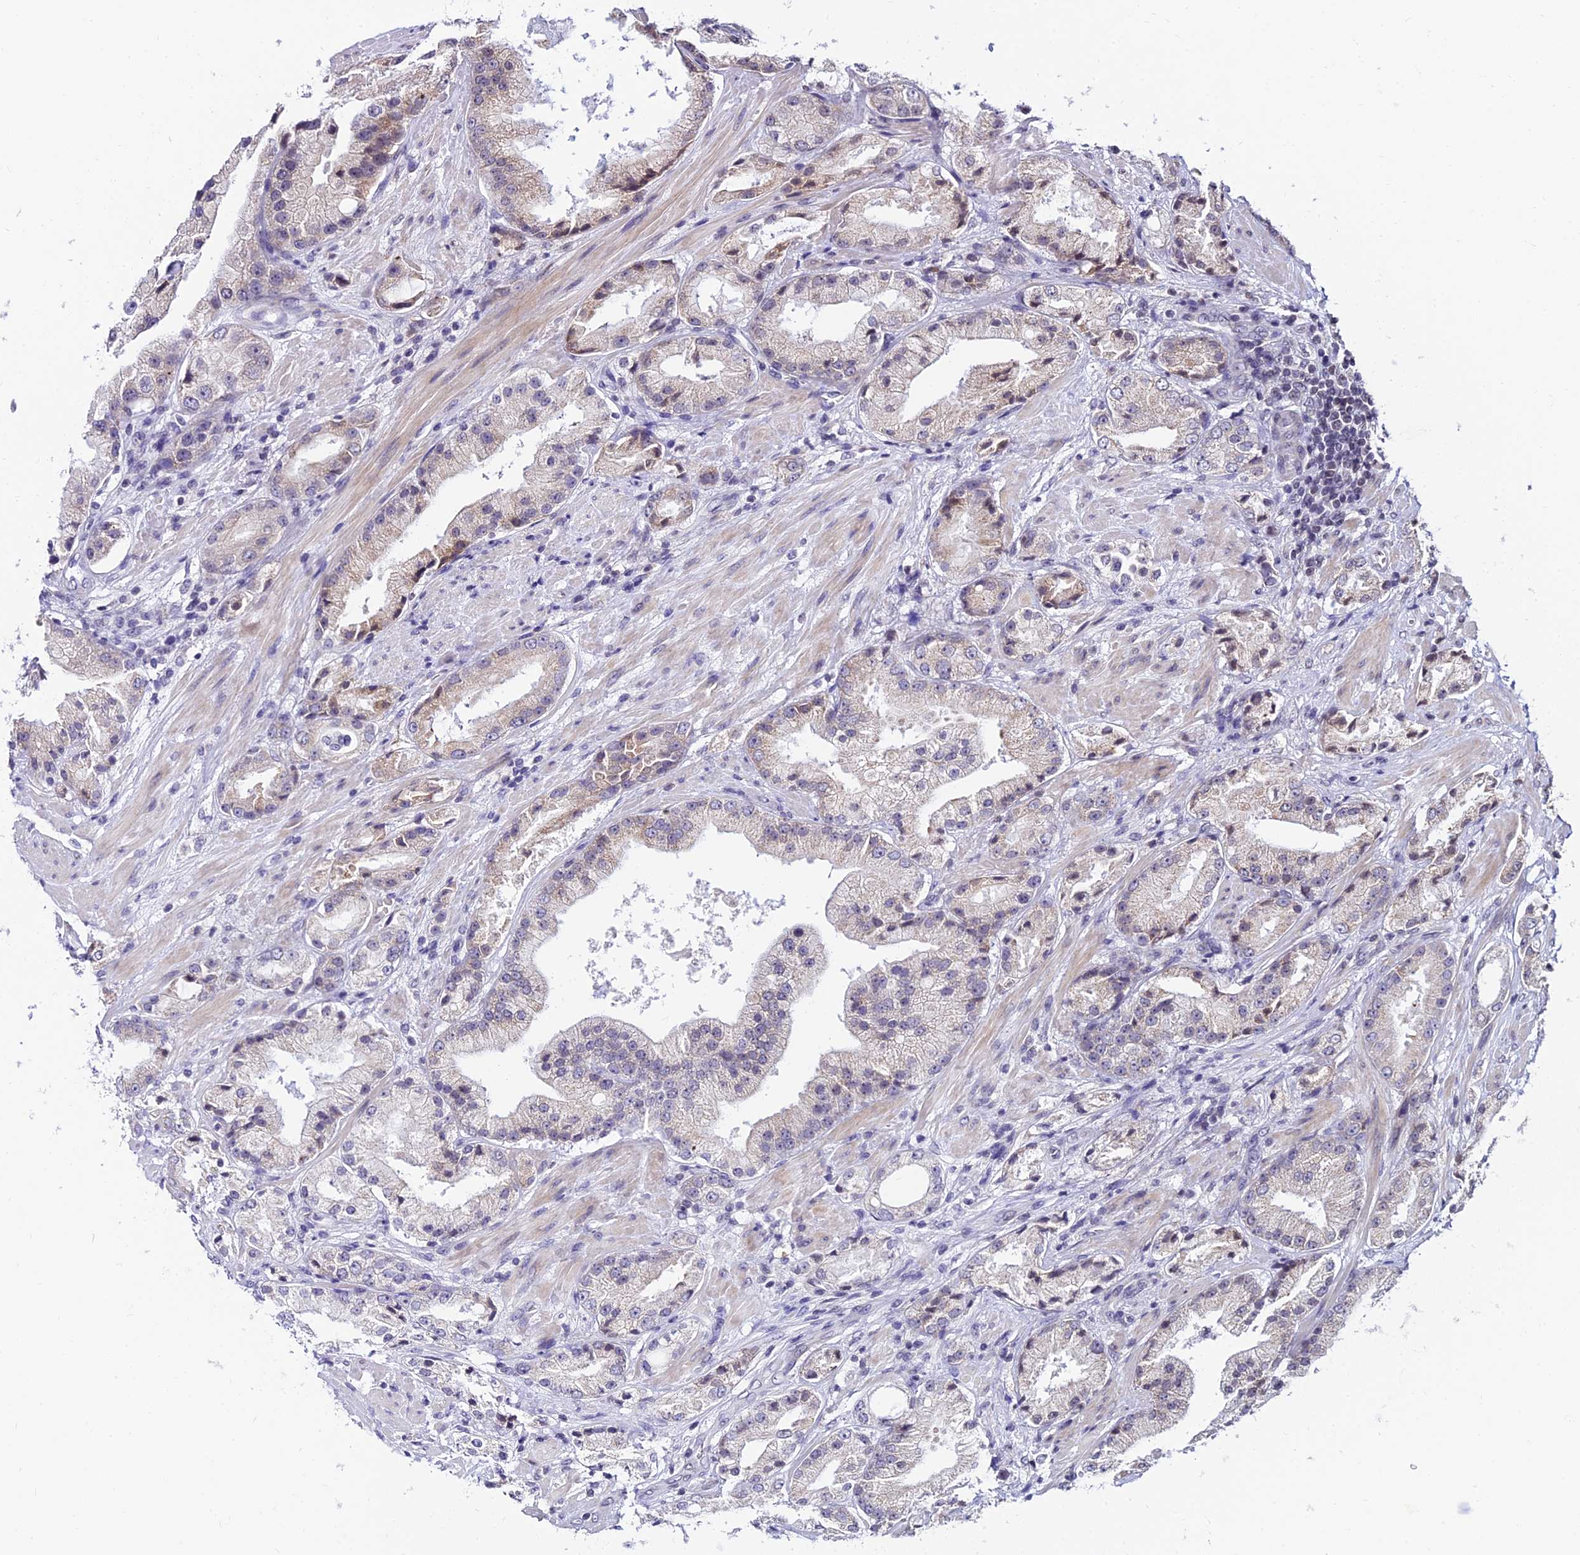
{"staining": {"intensity": "negative", "quantity": "none", "location": "none"}, "tissue": "prostate cancer", "cell_type": "Tumor cells", "image_type": "cancer", "snomed": [{"axis": "morphology", "description": "Adenocarcinoma, Low grade"}, {"axis": "topography", "description": "Prostate"}], "caption": "Immunohistochemistry photomicrograph of human prostate cancer (adenocarcinoma (low-grade)) stained for a protein (brown), which reveals no staining in tumor cells.", "gene": "CDNF", "patient": {"sex": "male", "age": 67}}